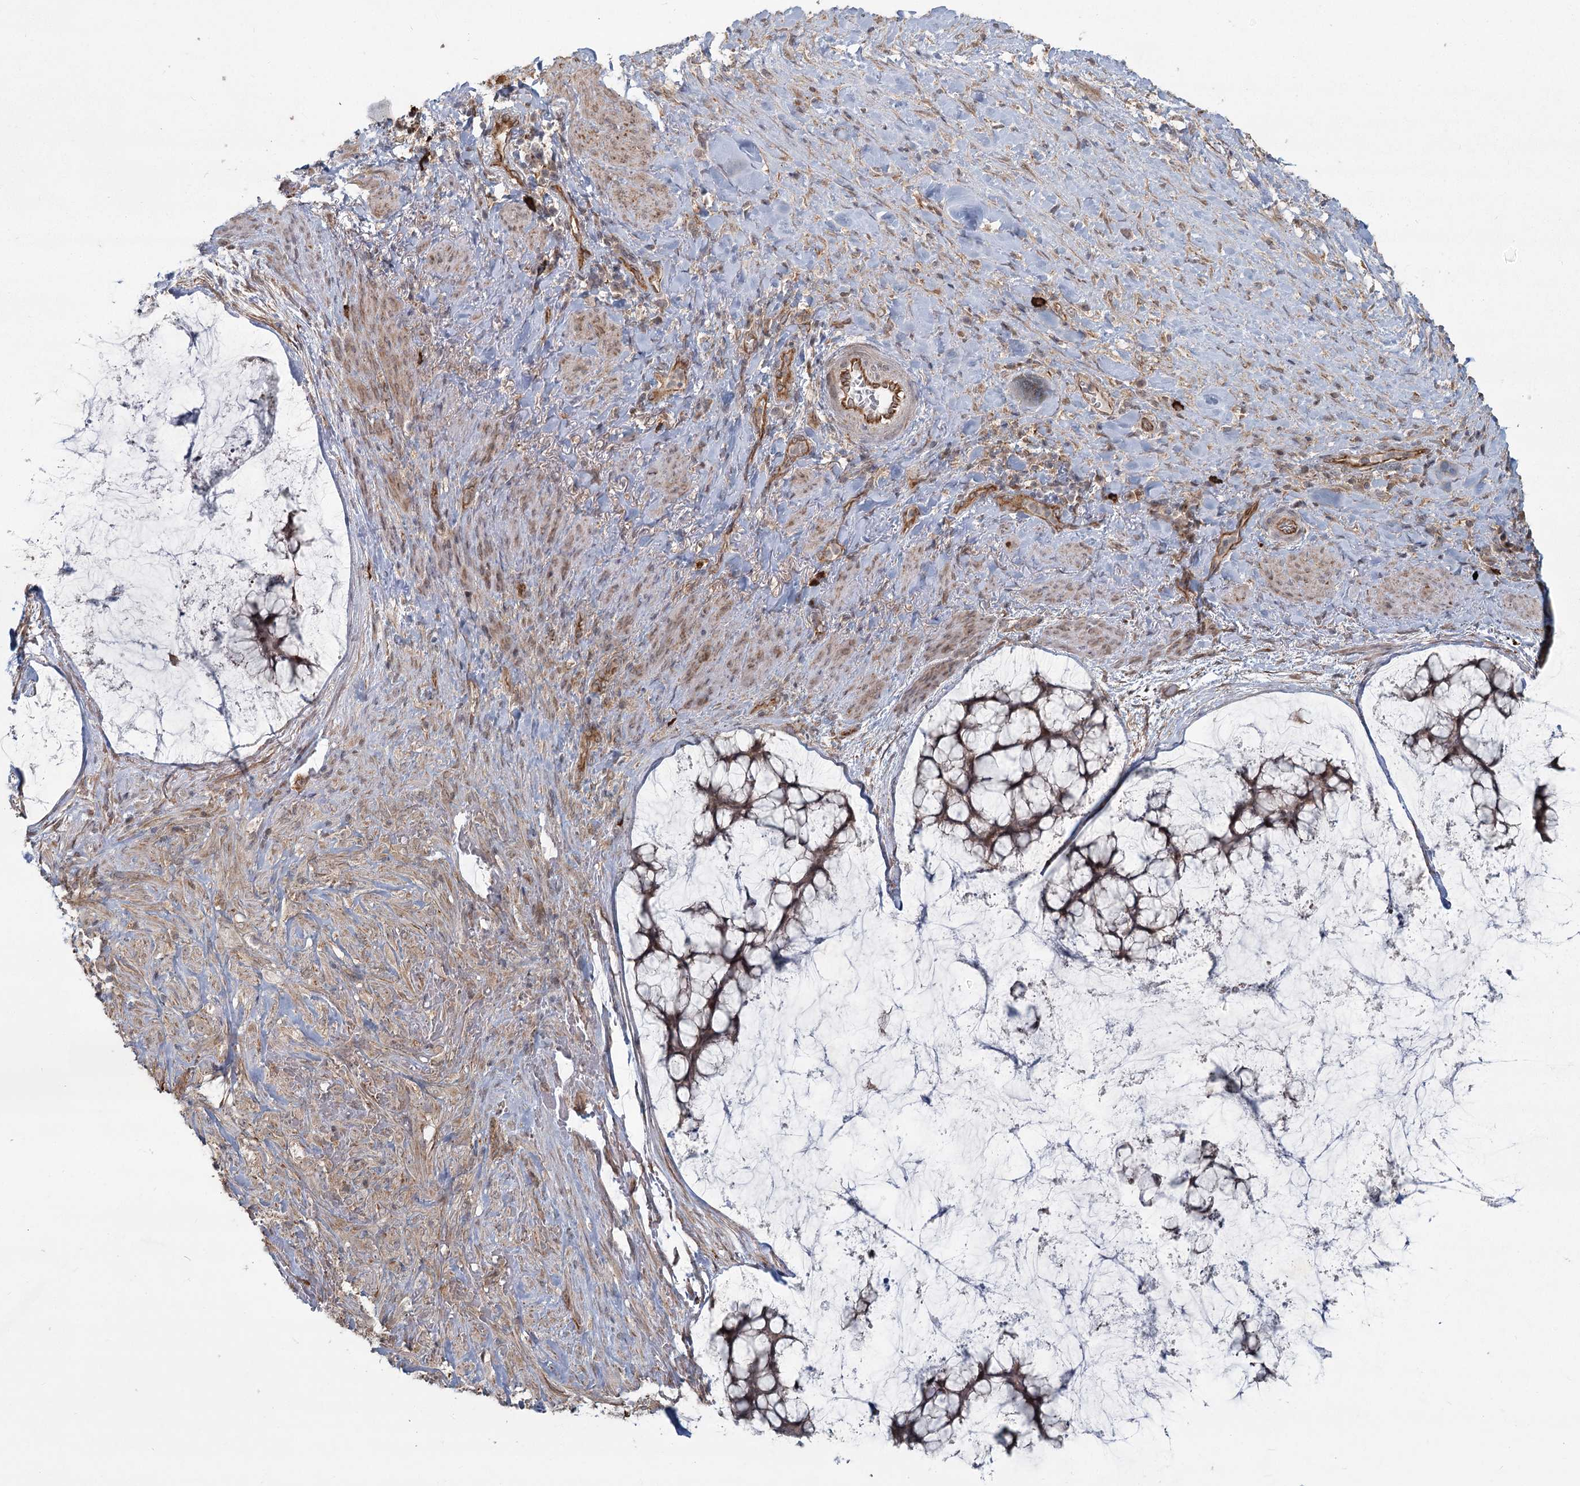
{"staining": {"intensity": "weak", "quantity": "25%-75%", "location": "cytoplasmic/membranous"}, "tissue": "ovarian cancer", "cell_type": "Tumor cells", "image_type": "cancer", "snomed": [{"axis": "morphology", "description": "Cystadenocarcinoma, mucinous, NOS"}, {"axis": "topography", "description": "Ovary"}], "caption": "Immunohistochemistry (IHC) (DAB (3,3'-diaminobenzidine)) staining of human mucinous cystadenocarcinoma (ovarian) exhibits weak cytoplasmic/membranous protein positivity in approximately 25%-75% of tumor cells. The protein is shown in brown color, while the nuclei are stained blue.", "gene": "AP2M1", "patient": {"sex": "female", "age": 42}}